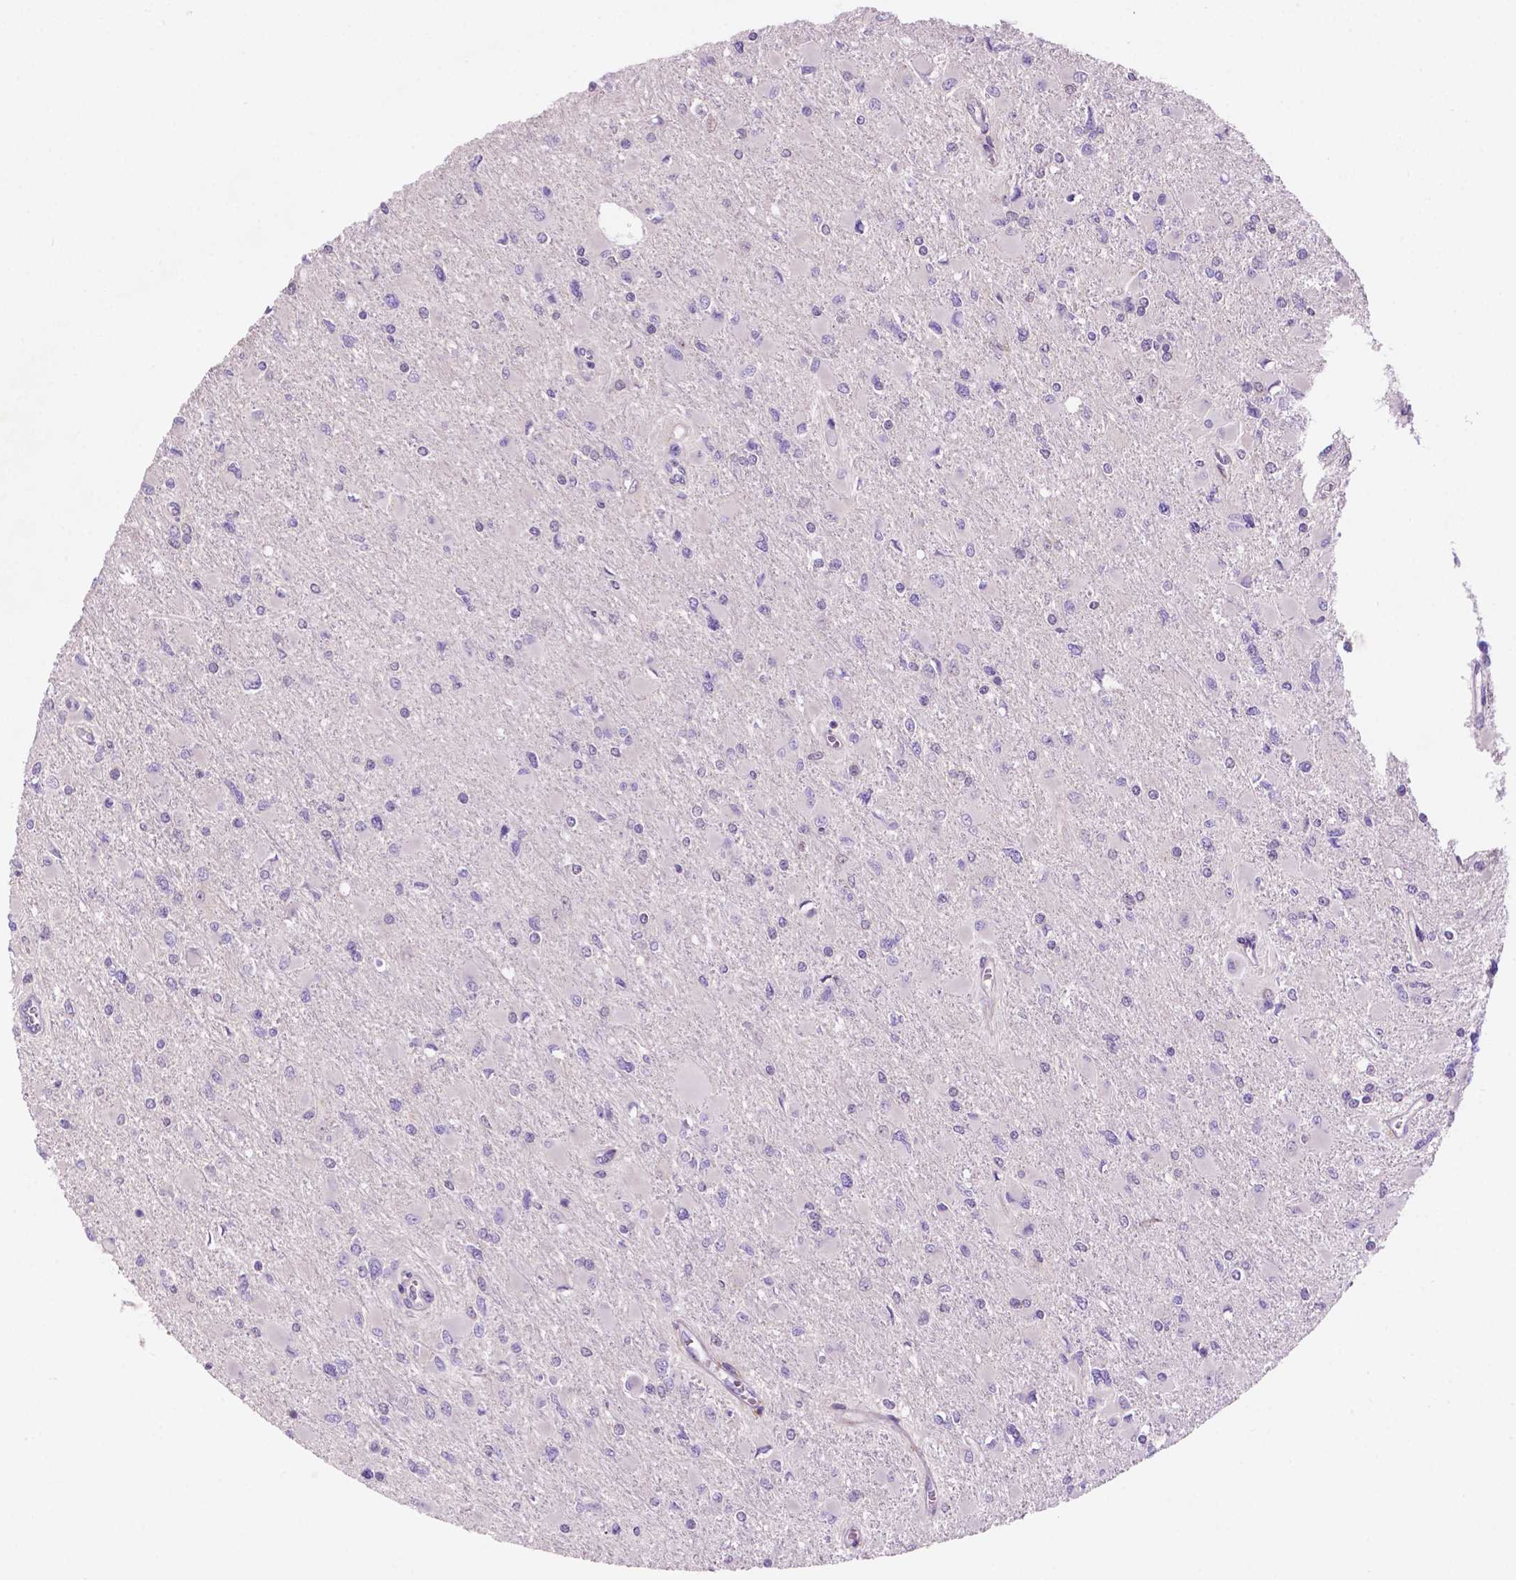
{"staining": {"intensity": "negative", "quantity": "none", "location": "none"}, "tissue": "glioma", "cell_type": "Tumor cells", "image_type": "cancer", "snomed": [{"axis": "morphology", "description": "Glioma, malignant, High grade"}, {"axis": "topography", "description": "Cerebral cortex"}], "caption": "Immunohistochemistry image of high-grade glioma (malignant) stained for a protein (brown), which reveals no positivity in tumor cells.", "gene": "FAM50B", "patient": {"sex": "female", "age": 36}}